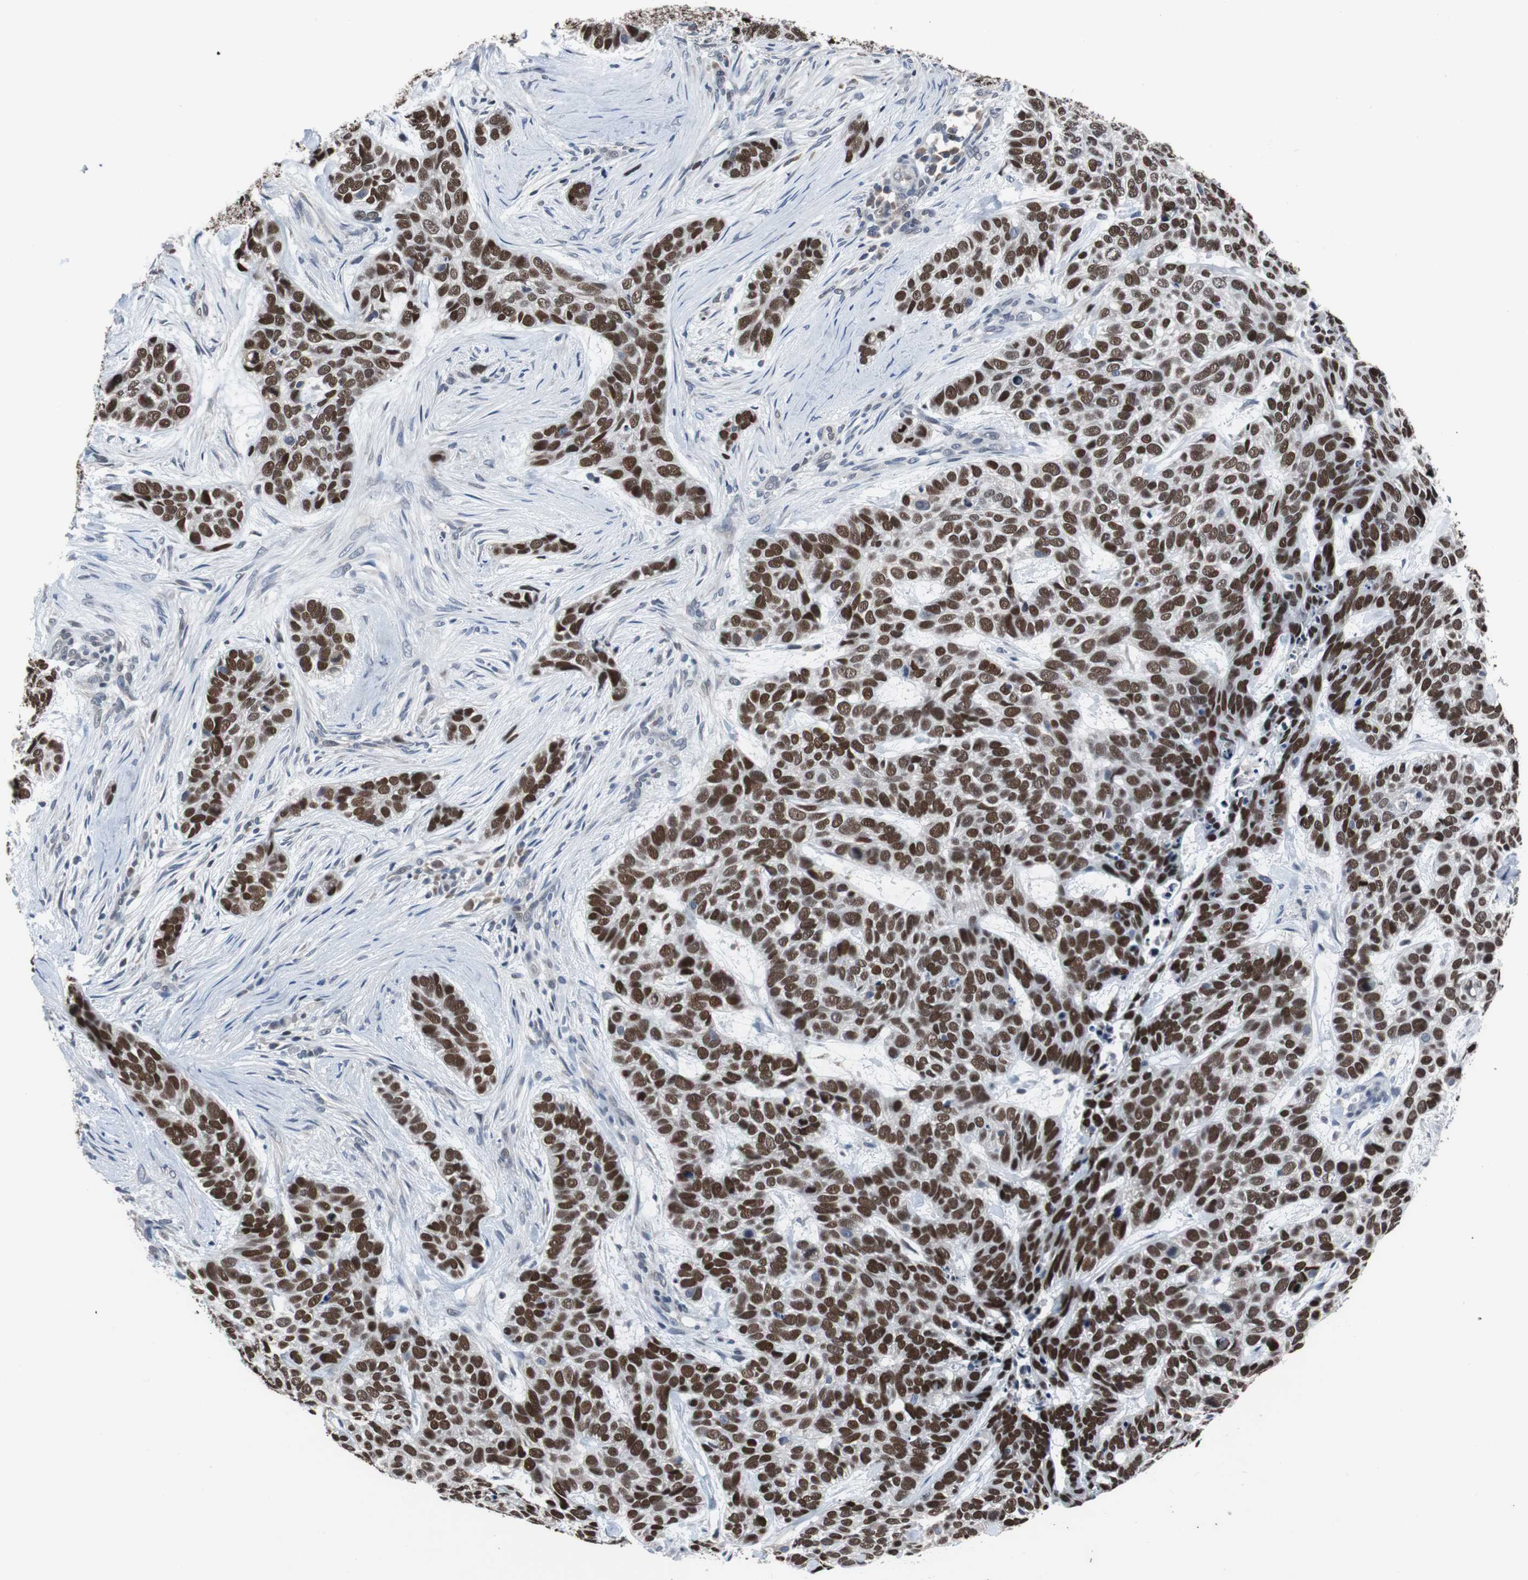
{"staining": {"intensity": "strong", "quantity": ">75%", "location": "nuclear"}, "tissue": "skin cancer", "cell_type": "Tumor cells", "image_type": "cancer", "snomed": [{"axis": "morphology", "description": "Basal cell carcinoma"}, {"axis": "topography", "description": "Skin"}], "caption": "Skin basal cell carcinoma stained for a protein displays strong nuclear positivity in tumor cells.", "gene": "TP63", "patient": {"sex": "male", "age": 87}}